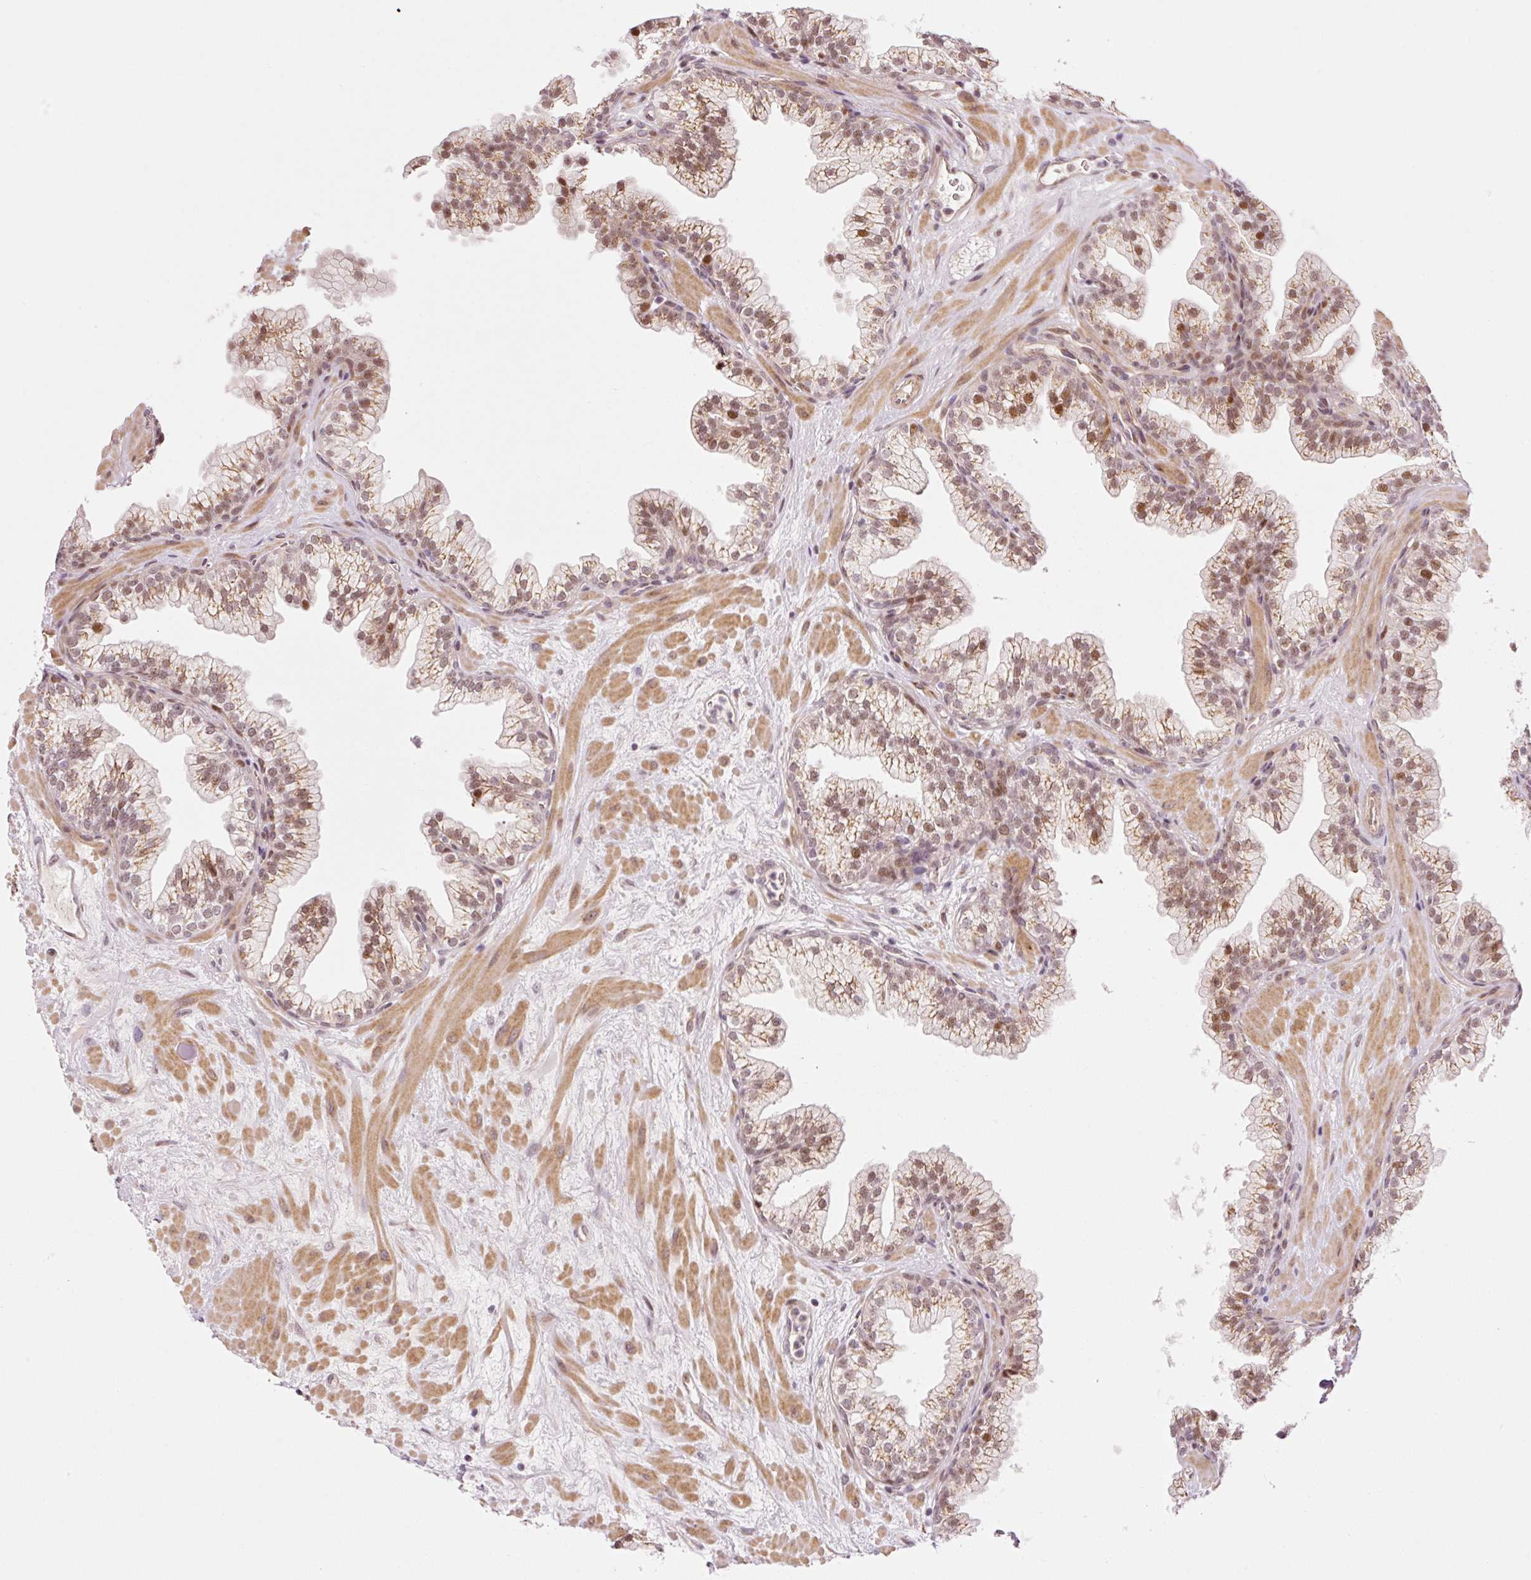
{"staining": {"intensity": "moderate", "quantity": ">75%", "location": "cytoplasmic/membranous,nuclear"}, "tissue": "prostate", "cell_type": "Glandular cells", "image_type": "normal", "snomed": [{"axis": "morphology", "description": "Normal tissue, NOS"}, {"axis": "topography", "description": "Prostate"}, {"axis": "topography", "description": "Peripheral nerve tissue"}], "caption": "Protein positivity by immunohistochemistry (IHC) reveals moderate cytoplasmic/membranous,nuclear staining in about >75% of glandular cells in normal prostate.", "gene": "ANKRD20A1", "patient": {"sex": "male", "age": 61}}